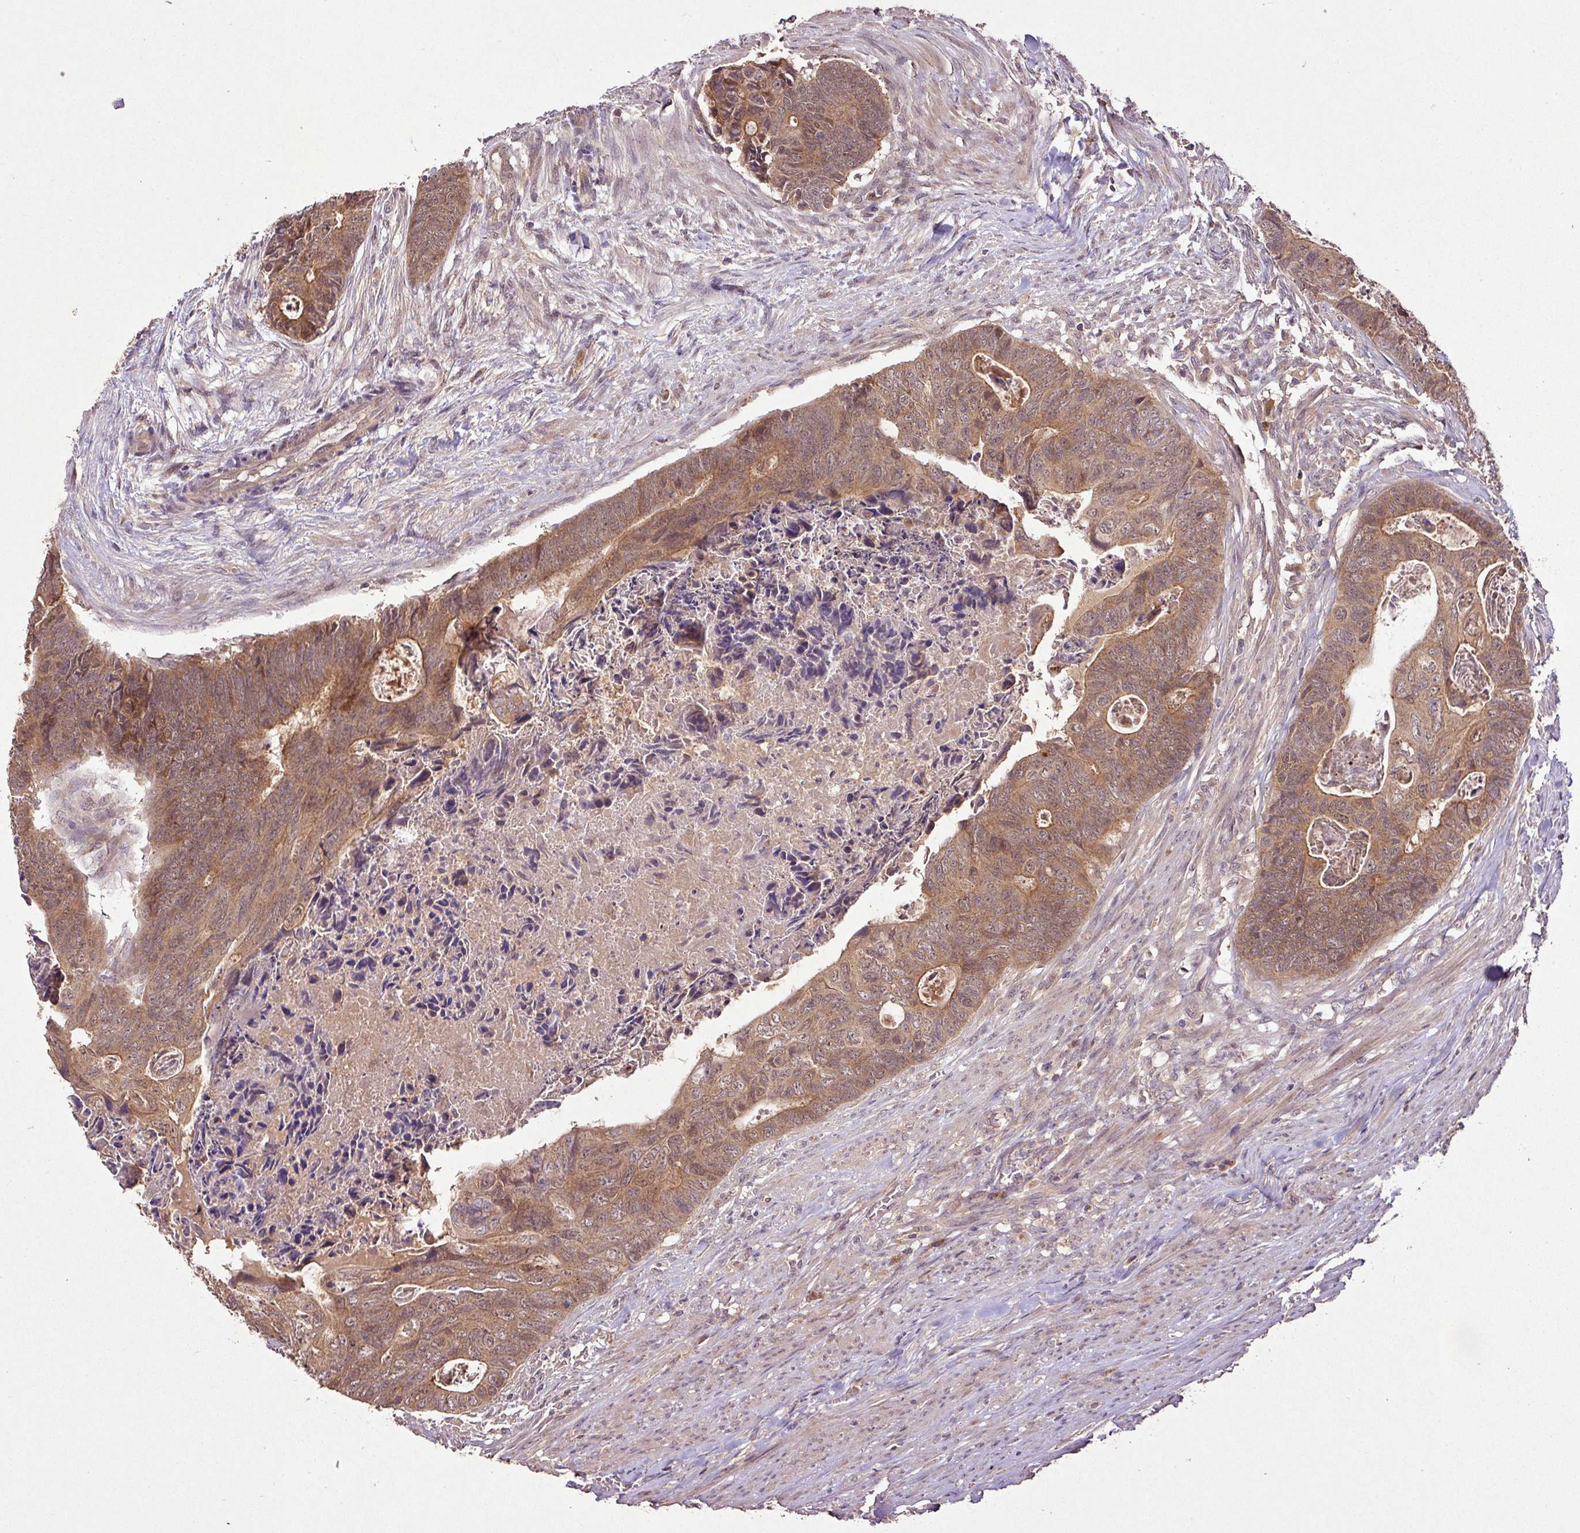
{"staining": {"intensity": "moderate", "quantity": ">75%", "location": "cytoplasmic/membranous,nuclear"}, "tissue": "colorectal cancer", "cell_type": "Tumor cells", "image_type": "cancer", "snomed": [{"axis": "morphology", "description": "Adenocarcinoma, NOS"}, {"axis": "topography", "description": "Rectum"}], "caption": "Colorectal cancer (adenocarcinoma) stained with IHC demonstrates moderate cytoplasmic/membranous and nuclear expression in approximately >75% of tumor cells. Nuclei are stained in blue.", "gene": "FAIM", "patient": {"sex": "female", "age": 78}}